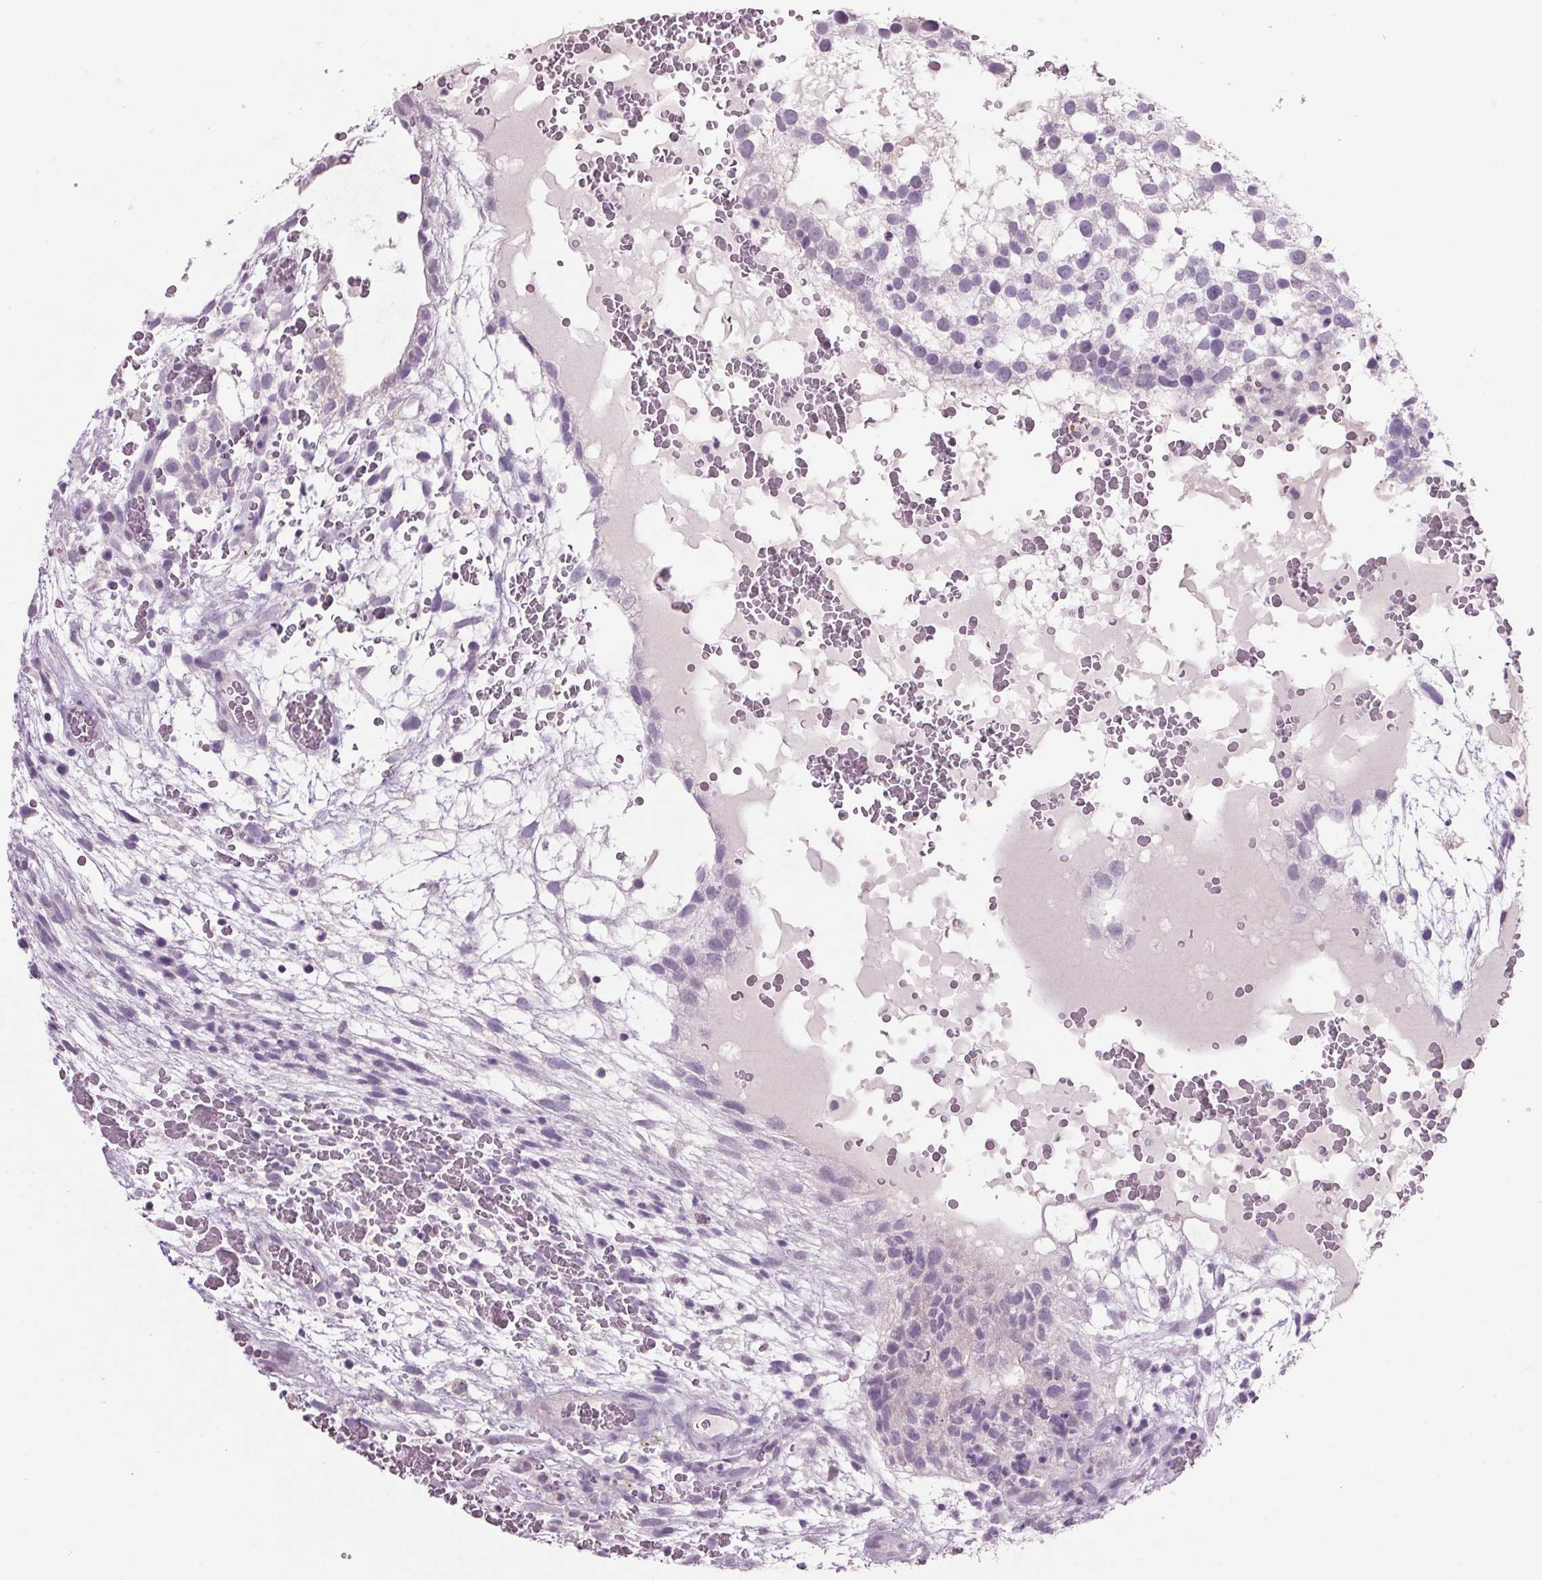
{"staining": {"intensity": "negative", "quantity": "none", "location": "none"}, "tissue": "testis cancer", "cell_type": "Tumor cells", "image_type": "cancer", "snomed": [{"axis": "morphology", "description": "Normal tissue, NOS"}, {"axis": "morphology", "description": "Carcinoma, Embryonal, NOS"}, {"axis": "topography", "description": "Testis"}], "caption": "There is no significant expression in tumor cells of embryonal carcinoma (testis).", "gene": "PPP1R1A", "patient": {"sex": "male", "age": 32}}